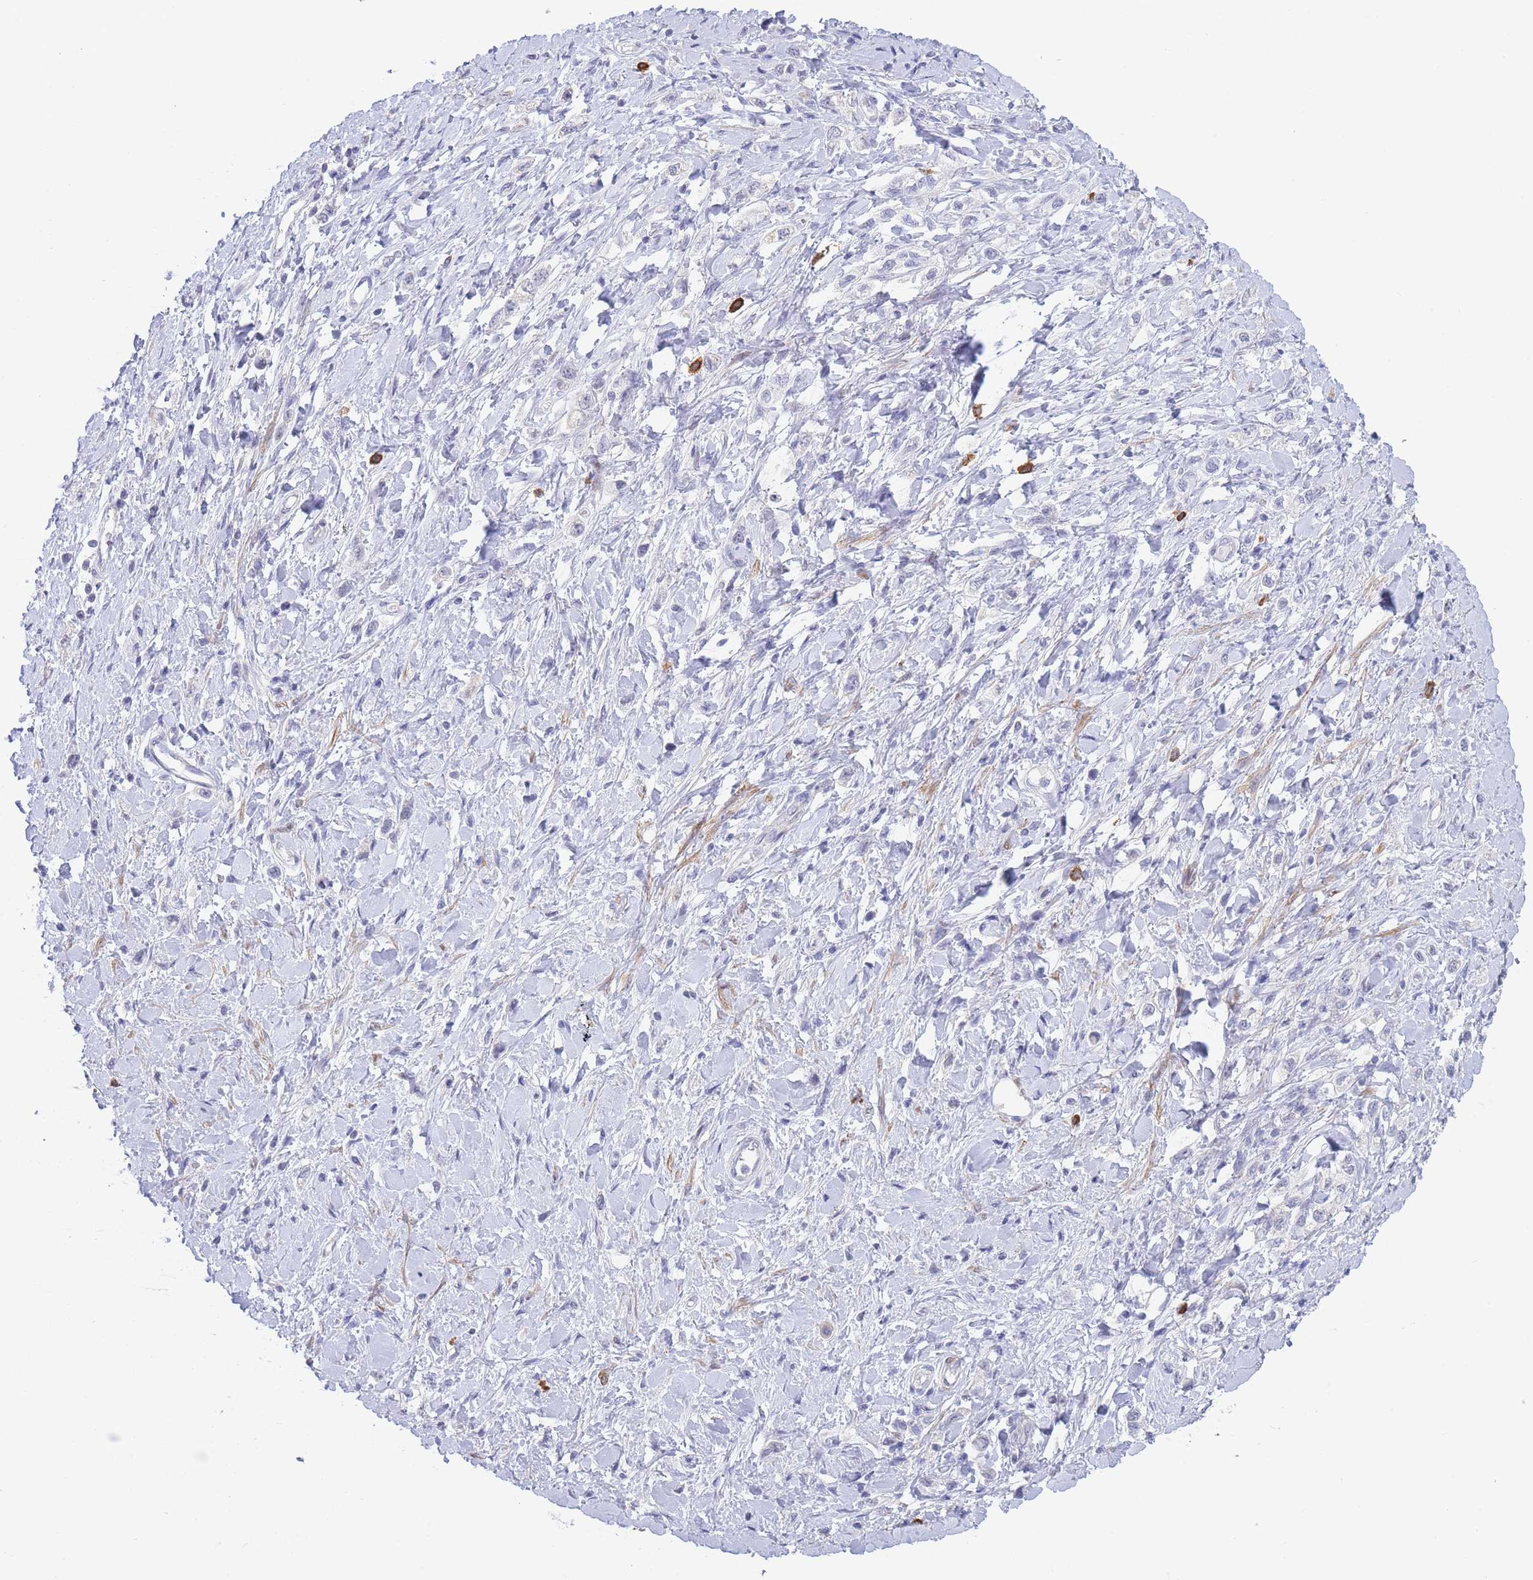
{"staining": {"intensity": "negative", "quantity": "none", "location": "none"}, "tissue": "stomach cancer", "cell_type": "Tumor cells", "image_type": "cancer", "snomed": [{"axis": "morphology", "description": "Adenocarcinoma, NOS"}, {"axis": "topography", "description": "Stomach"}], "caption": "A micrograph of human stomach adenocarcinoma is negative for staining in tumor cells.", "gene": "ASAP3", "patient": {"sex": "female", "age": 65}}